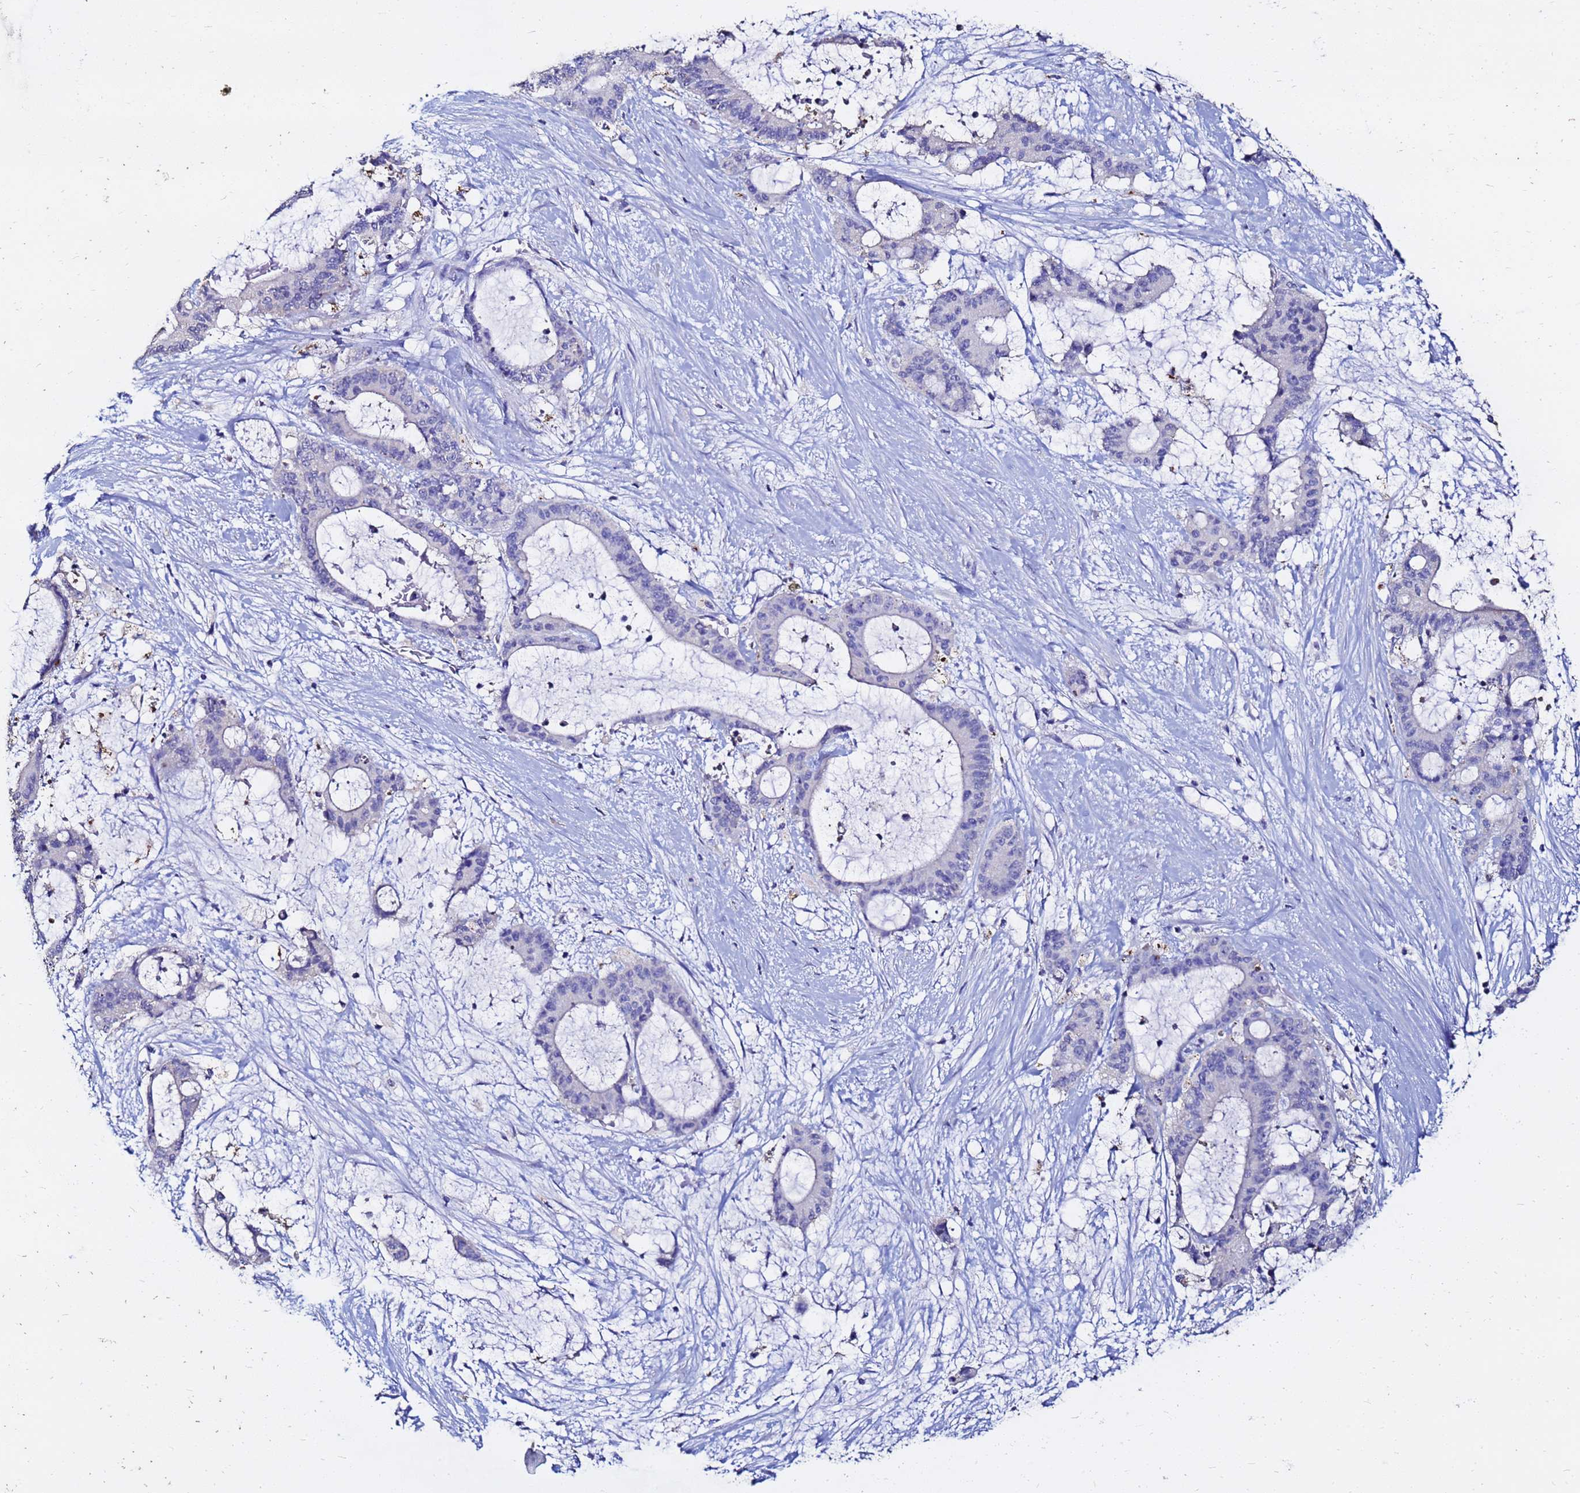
{"staining": {"intensity": "negative", "quantity": "none", "location": "none"}, "tissue": "liver cancer", "cell_type": "Tumor cells", "image_type": "cancer", "snomed": [{"axis": "morphology", "description": "Normal tissue, NOS"}, {"axis": "morphology", "description": "Cholangiocarcinoma"}, {"axis": "topography", "description": "Liver"}, {"axis": "topography", "description": "Peripheral nerve tissue"}], "caption": "Image shows no significant protein expression in tumor cells of liver cholangiocarcinoma. The staining was performed using DAB to visualize the protein expression in brown, while the nuclei were stained in blue with hematoxylin (Magnification: 20x).", "gene": "FAM183A", "patient": {"sex": "female", "age": 73}}